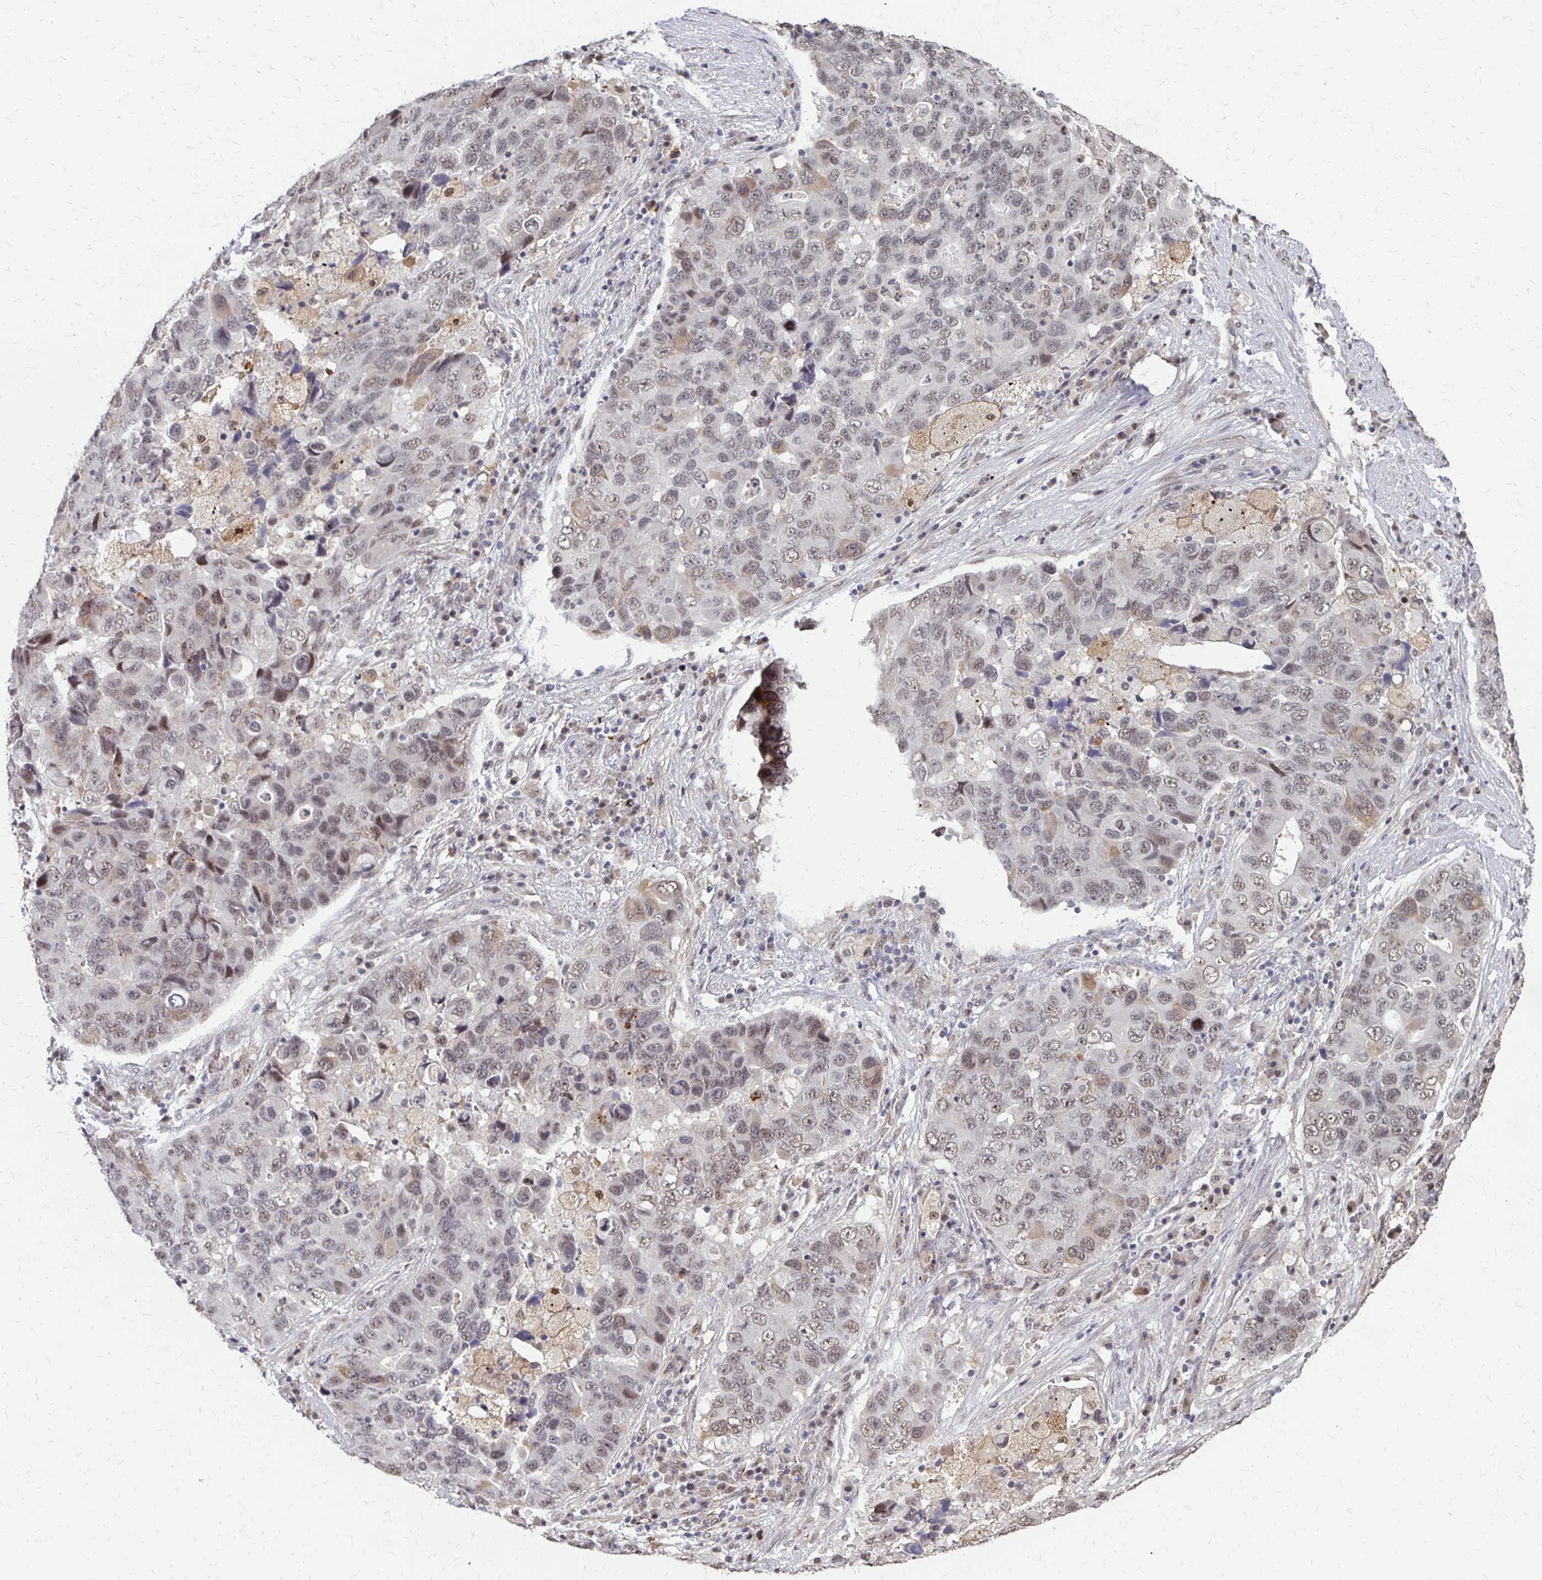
{"staining": {"intensity": "weak", "quantity": "25%-75%", "location": "nuclear"}, "tissue": "lung cancer", "cell_type": "Tumor cells", "image_type": "cancer", "snomed": [{"axis": "morphology", "description": "Adenocarcinoma, NOS"}, {"axis": "morphology", "description": "Adenocarcinoma, metastatic, NOS"}, {"axis": "topography", "description": "Lymph node"}, {"axis": "topography", "description": "Lung"}], "caption": "The micrograph exhibits immunohistochemical staining of lung metastatic adenocarcinoma. There is weak nuclear positivity is seen in about 25%-75% of tumor cells. (IHC, brightfield microscopy, high magnification).", "gene": "CLASRP", "patient": {"sex": "female", "age": 54}}